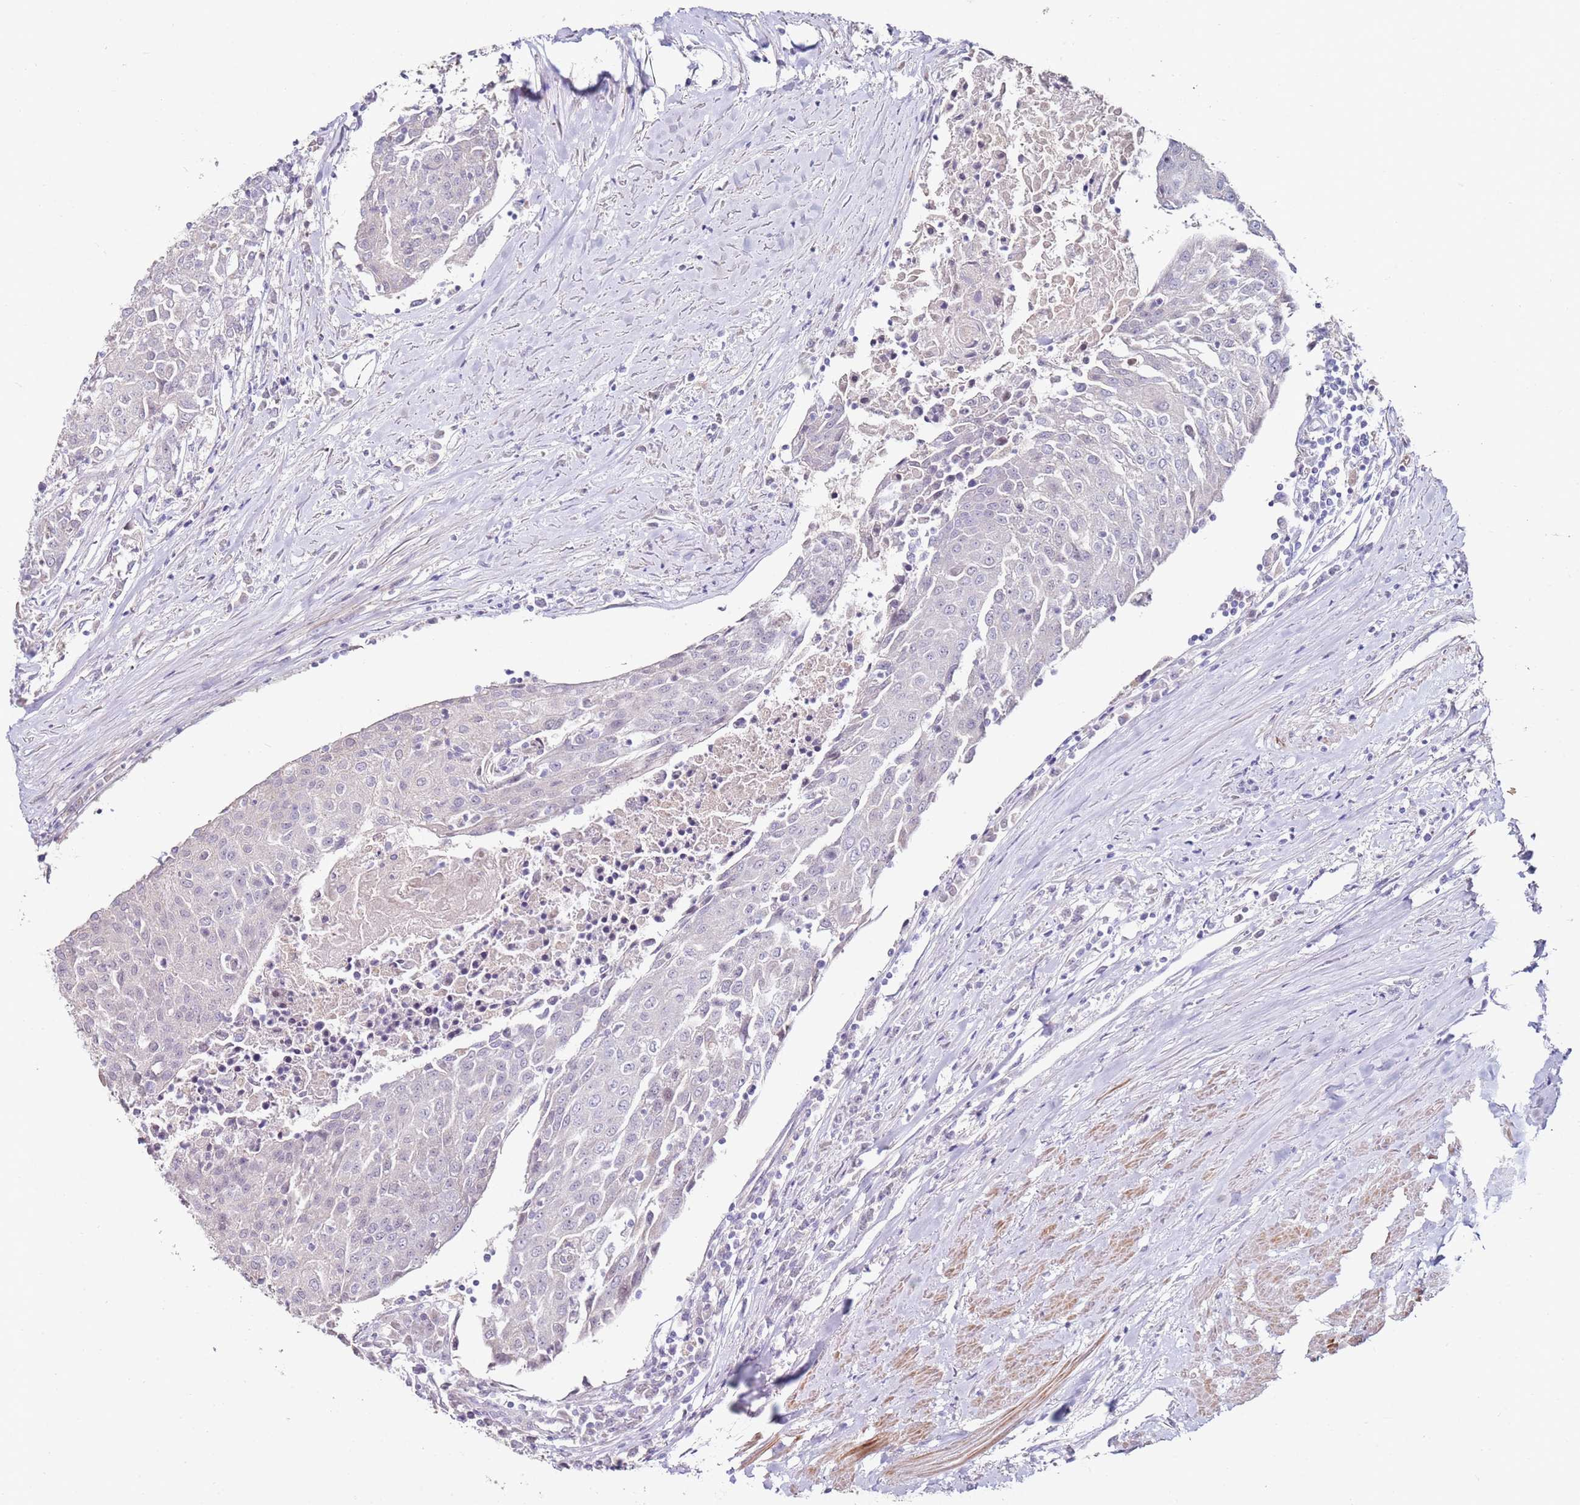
{"staining": {"intensity": "negative", "quantity": "none", "location": "none"}, "tissue": "urothelial cancer", "cell_type": "Tumor cells", "image_type": "cancer", "snomed": [{"axis": "morphology", "description": "Urothelial carcinoma, High grade"}, {"axis": "topography", "description": "Urinary bladder"}], "caption": "High magnification brightfield microscopy of urothelial cancer stained with DAB (3,3'-diaminobenzidine) (brown) and counterstained with hematoxylin (blue): tumor cells show no significant positivity.", "gene": "RARS2", "patient": {"sex": "female", "age": 85}}